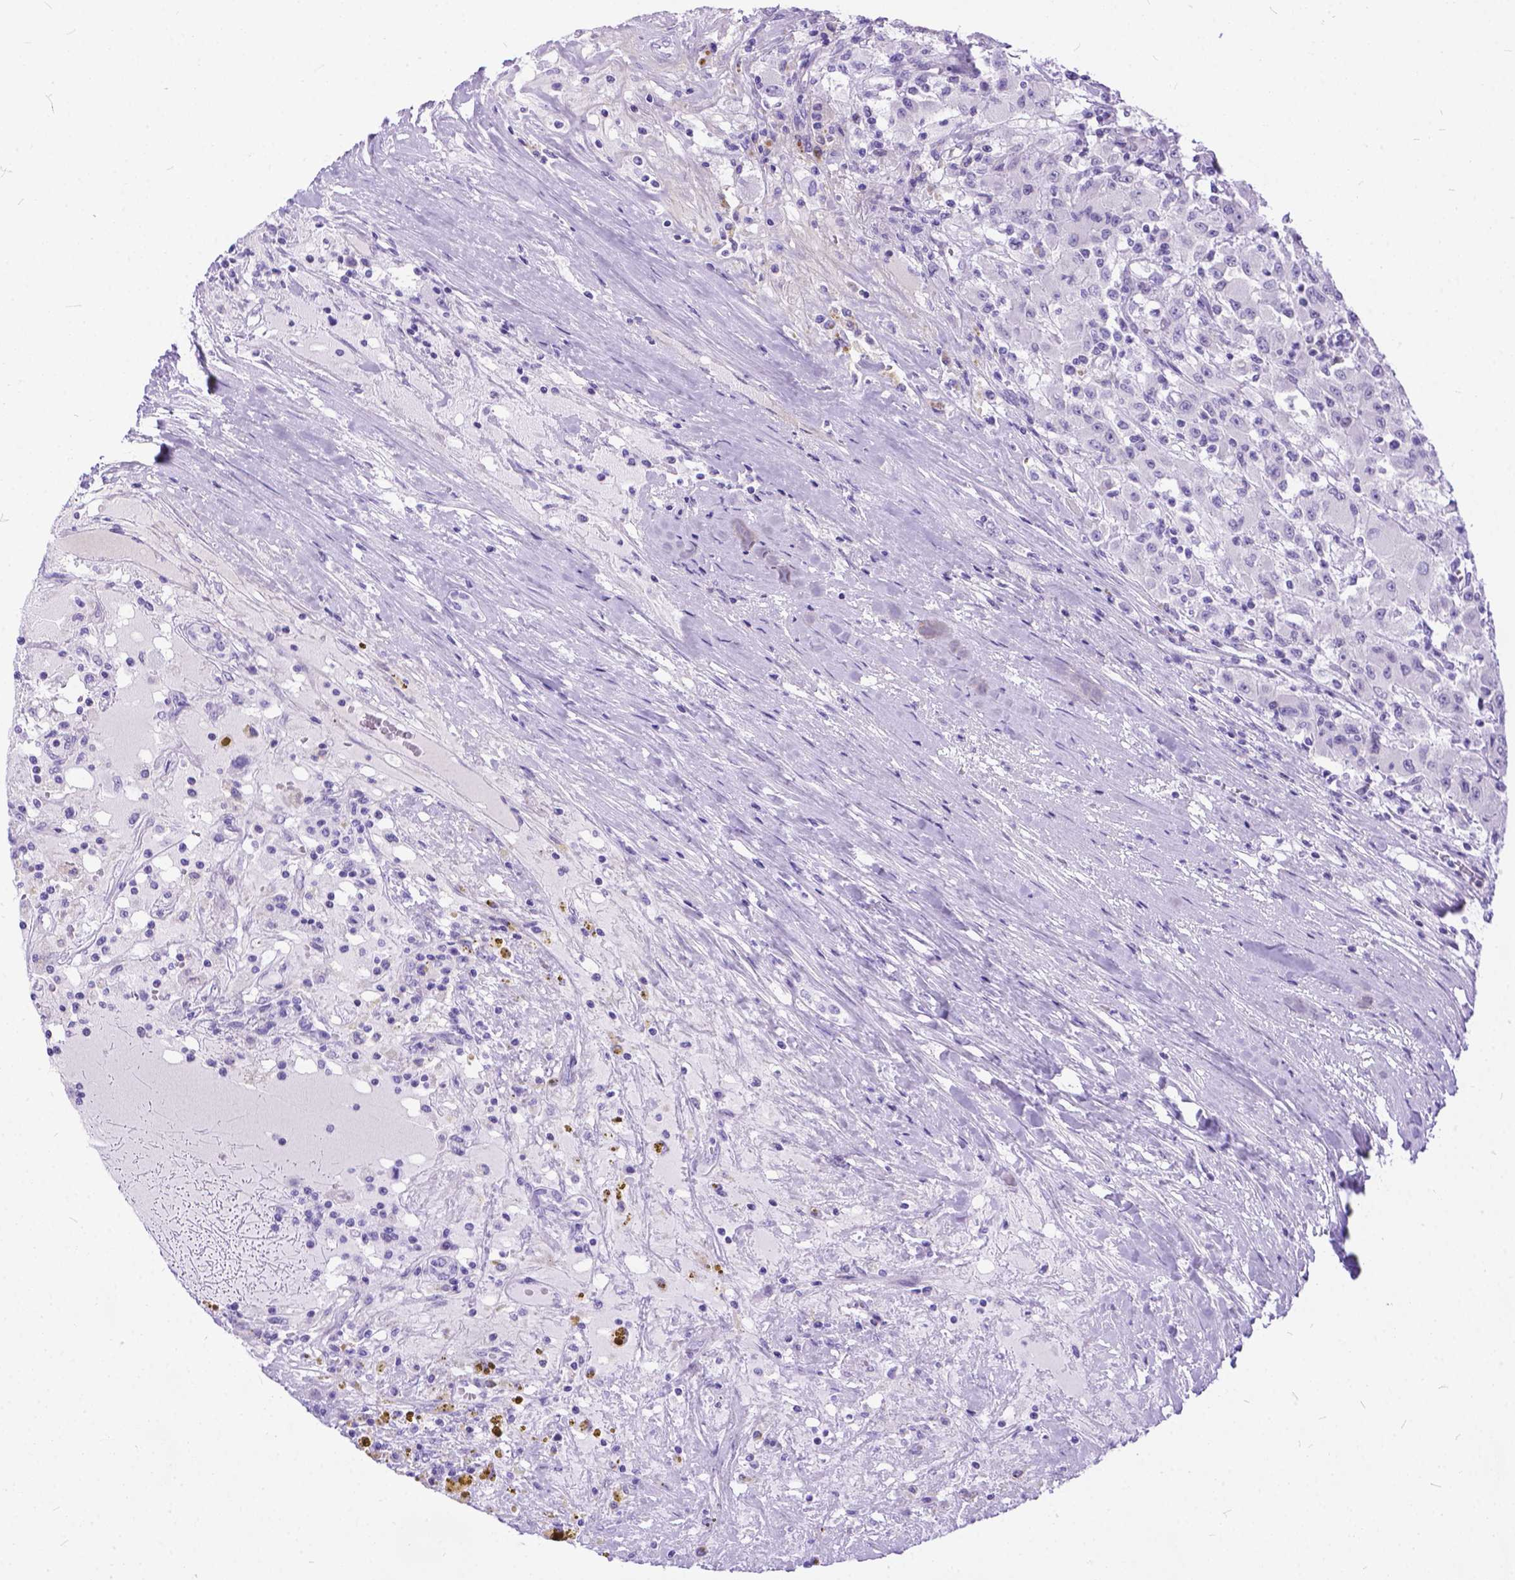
{"staining": {"intensity": "negative", "quantity": "none", "location": "none"}, "tissue": "renal cancer", "cell_type": "Tumor cells", "image_type": "cancer", "snomed": [{"axis": "morphology", "description": "Adenocarcinoma, NOS"}, {"axis": "topography", "description": "Kidney"}], "caption": "IHC histopathology image of neoplastic tissue: renal cancer (adenocarcinoma) stained with DAB demonstrates no significant protein expression in tumor cells.", "gene": "FAM124B", "patient": {"sex": "female", "age": 67}}